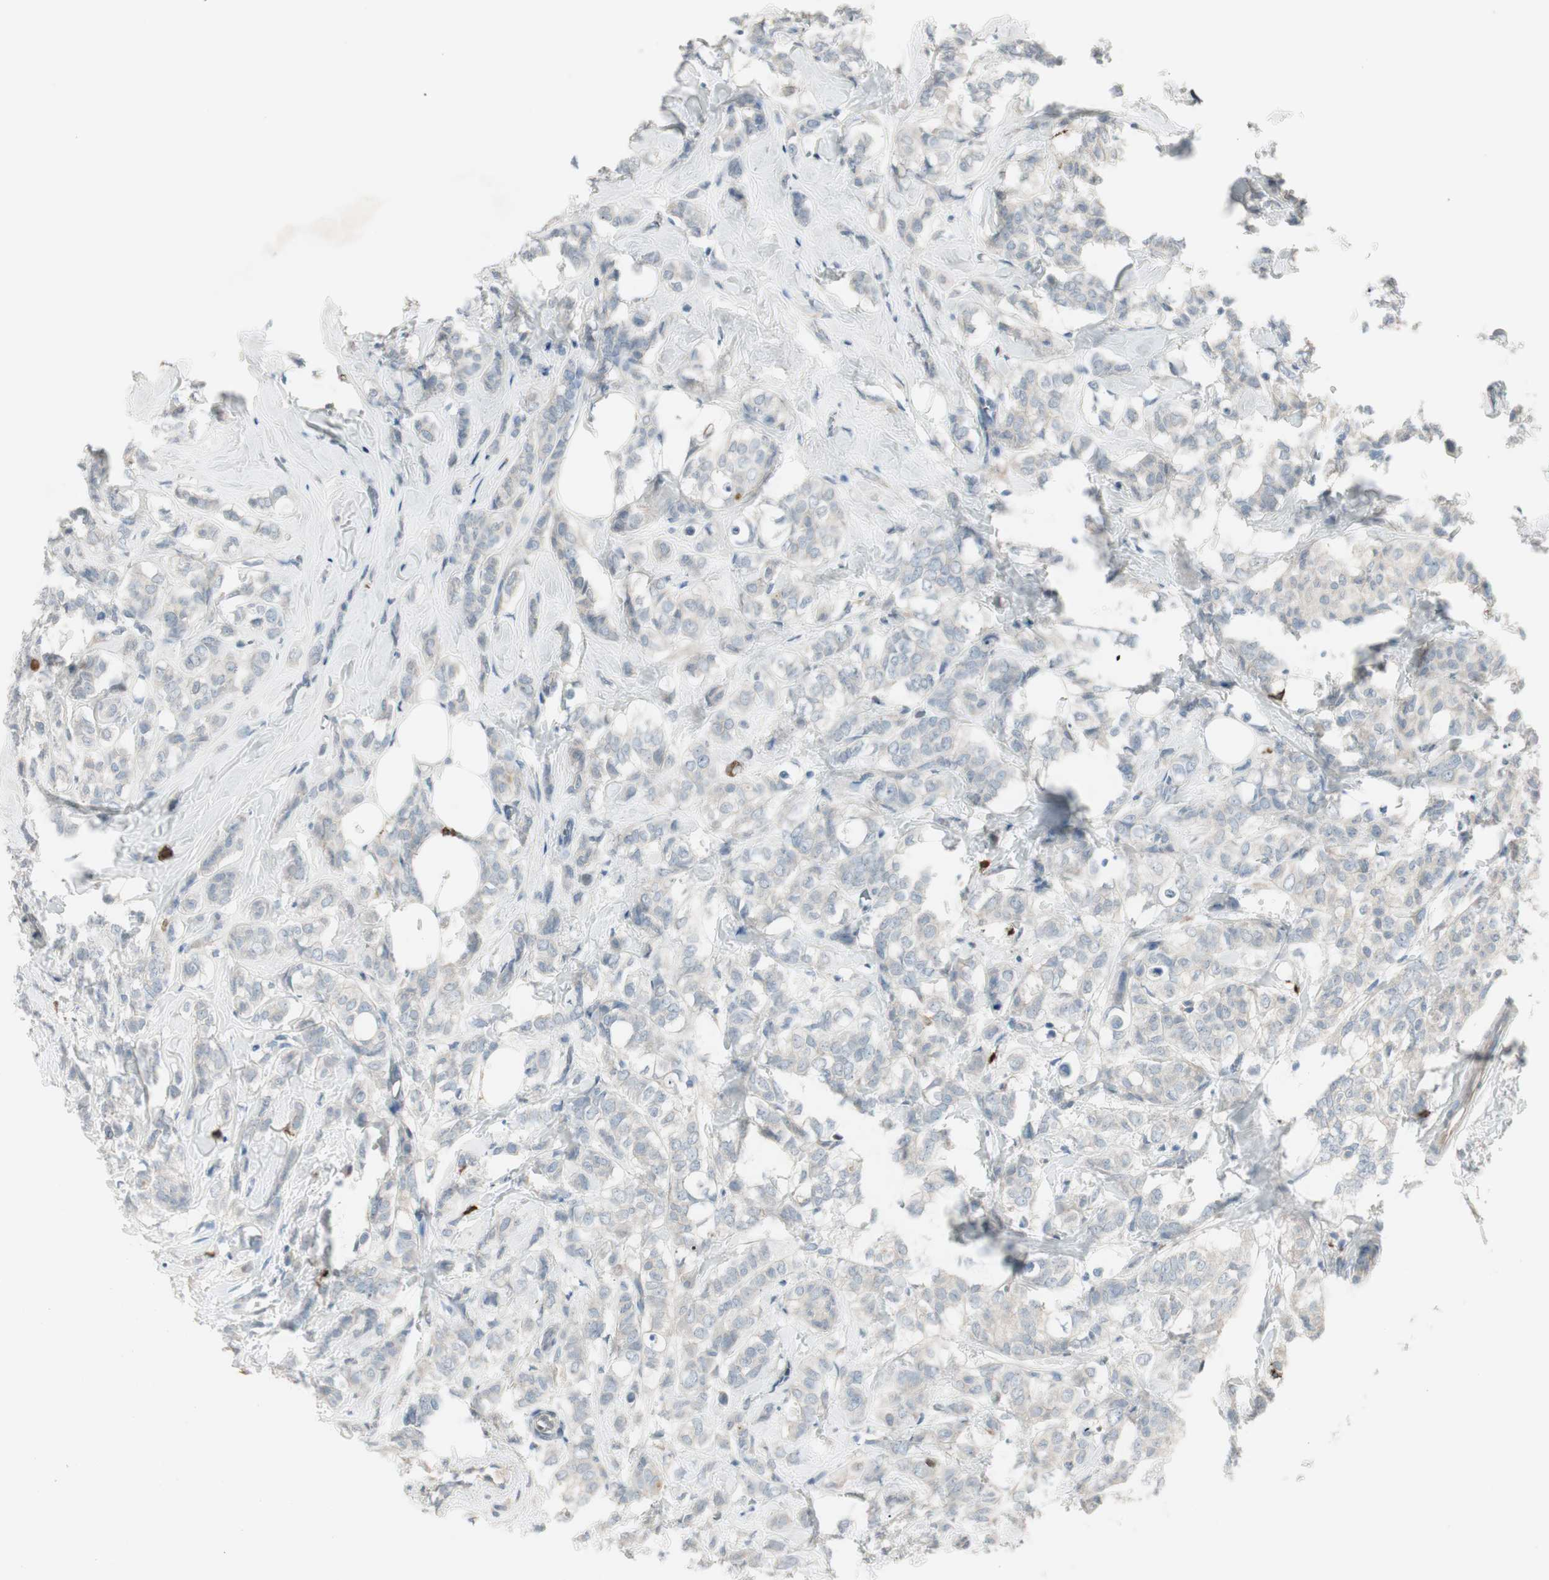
{"staining": {"intensity": "weak", "quantity": "25%-75%", "location": "cytoplasmic/membranous"}, "tissue": "breast cancer", "cell_type": "Tumor cells", "image_type": "cancer", "snomed": [{"axis": "morphology", "description": "Lobular carcinoma"}, {"axis": "topography", "description": "Breast"}], "caption": "This image shows immunohistochemistry staining of human breast lobular carcinoma, with low weak cytoplasmic/membranous expression in approximately 25%-75% of tumor cells.", "gene": "MAPRE3", "patient": {"sex": "female", "age": 60}}